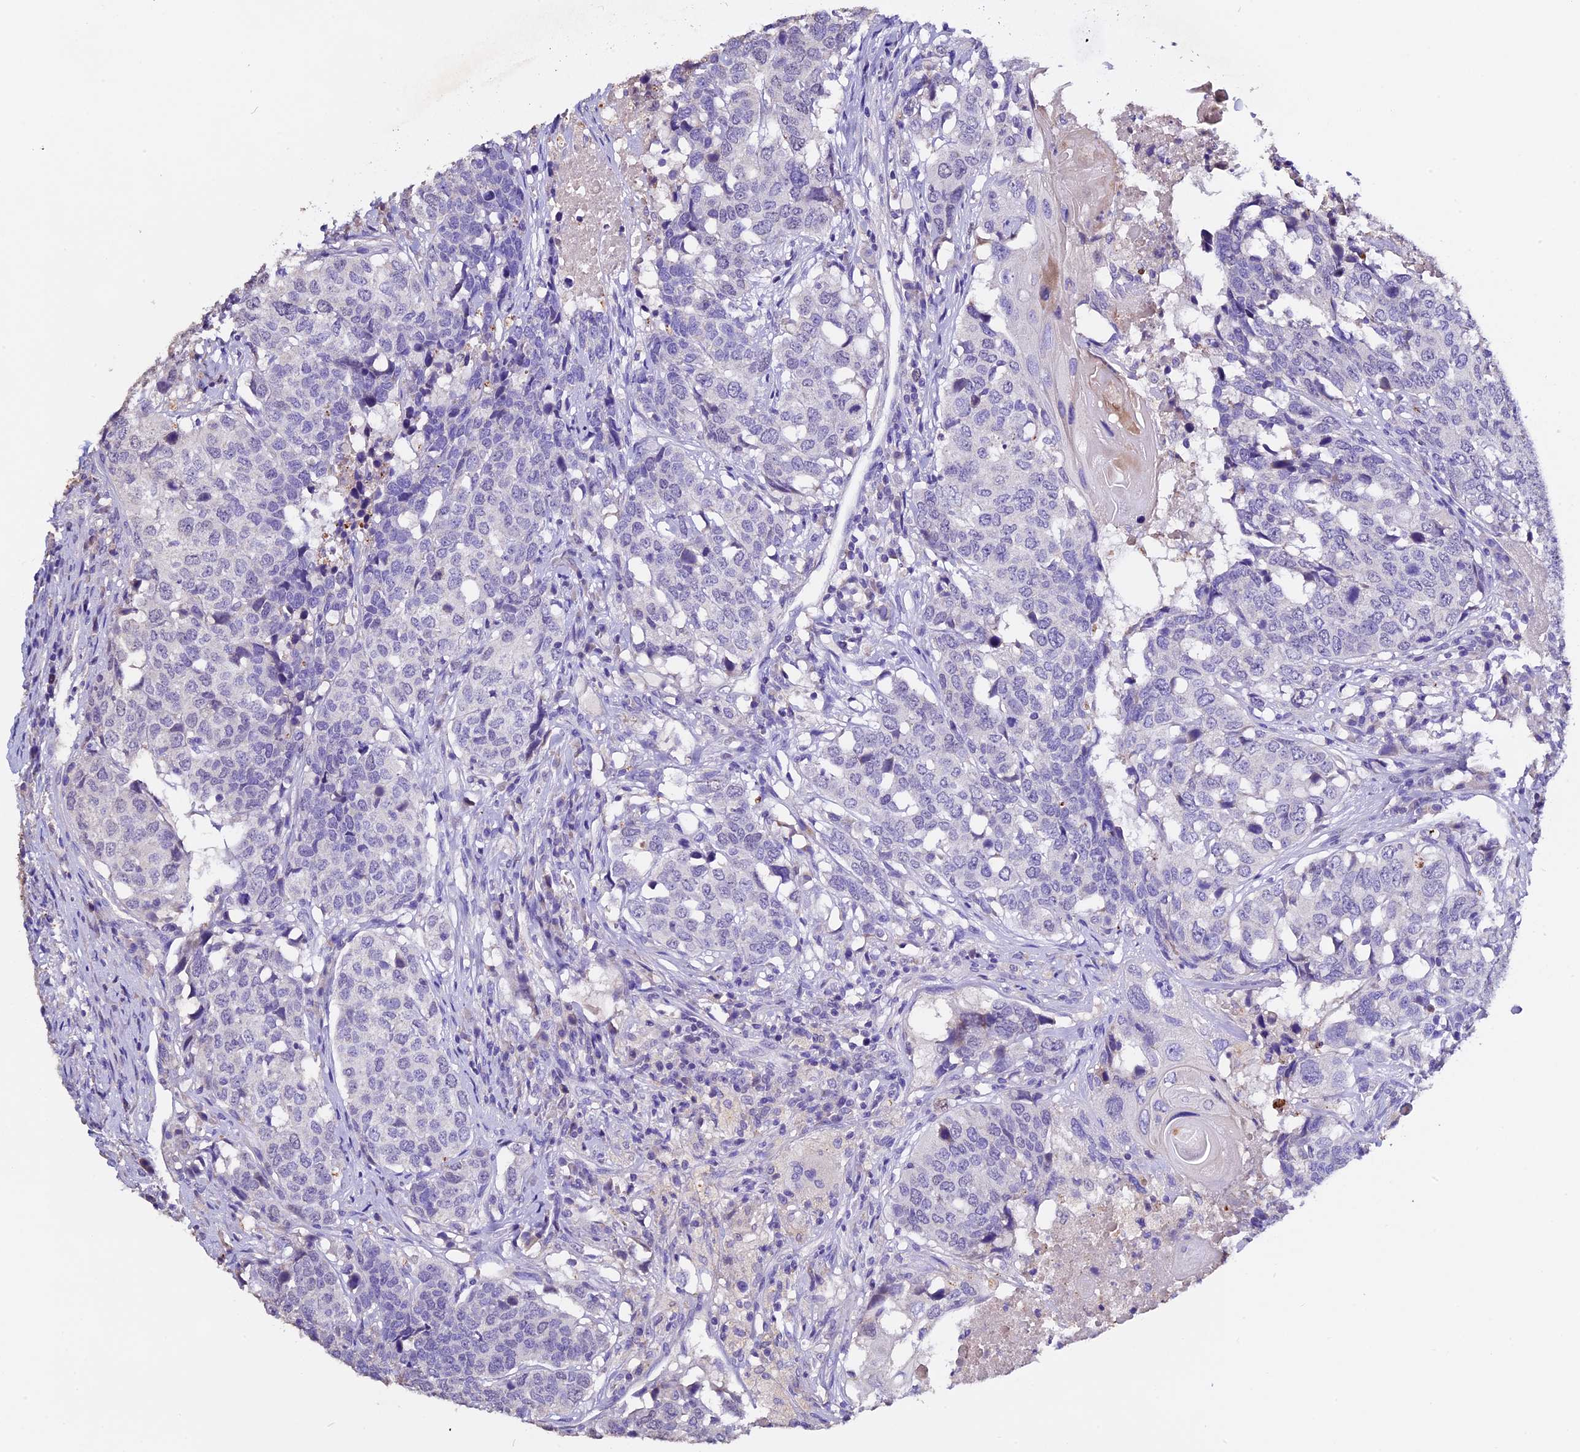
{"staining": {"intensity": "negative", "quantity": "none", "location": "none"}, "tissue": "head and neck cancer", "cell_type": "Tumor cells", "image_type": "cancer", "snomed": [{"axis": "morphology", "description": "Squamous cell carcinoma, NOS"}, {"axis": "topography", "description": "Head-Neck"}], "caption": "DAB immunohistochemical staining of human head and neck squamous cell carcinoma displays no significant staining in tumor cells.", "gene": "FBXW9", "patient": {"sex": "male", "age": 66}}